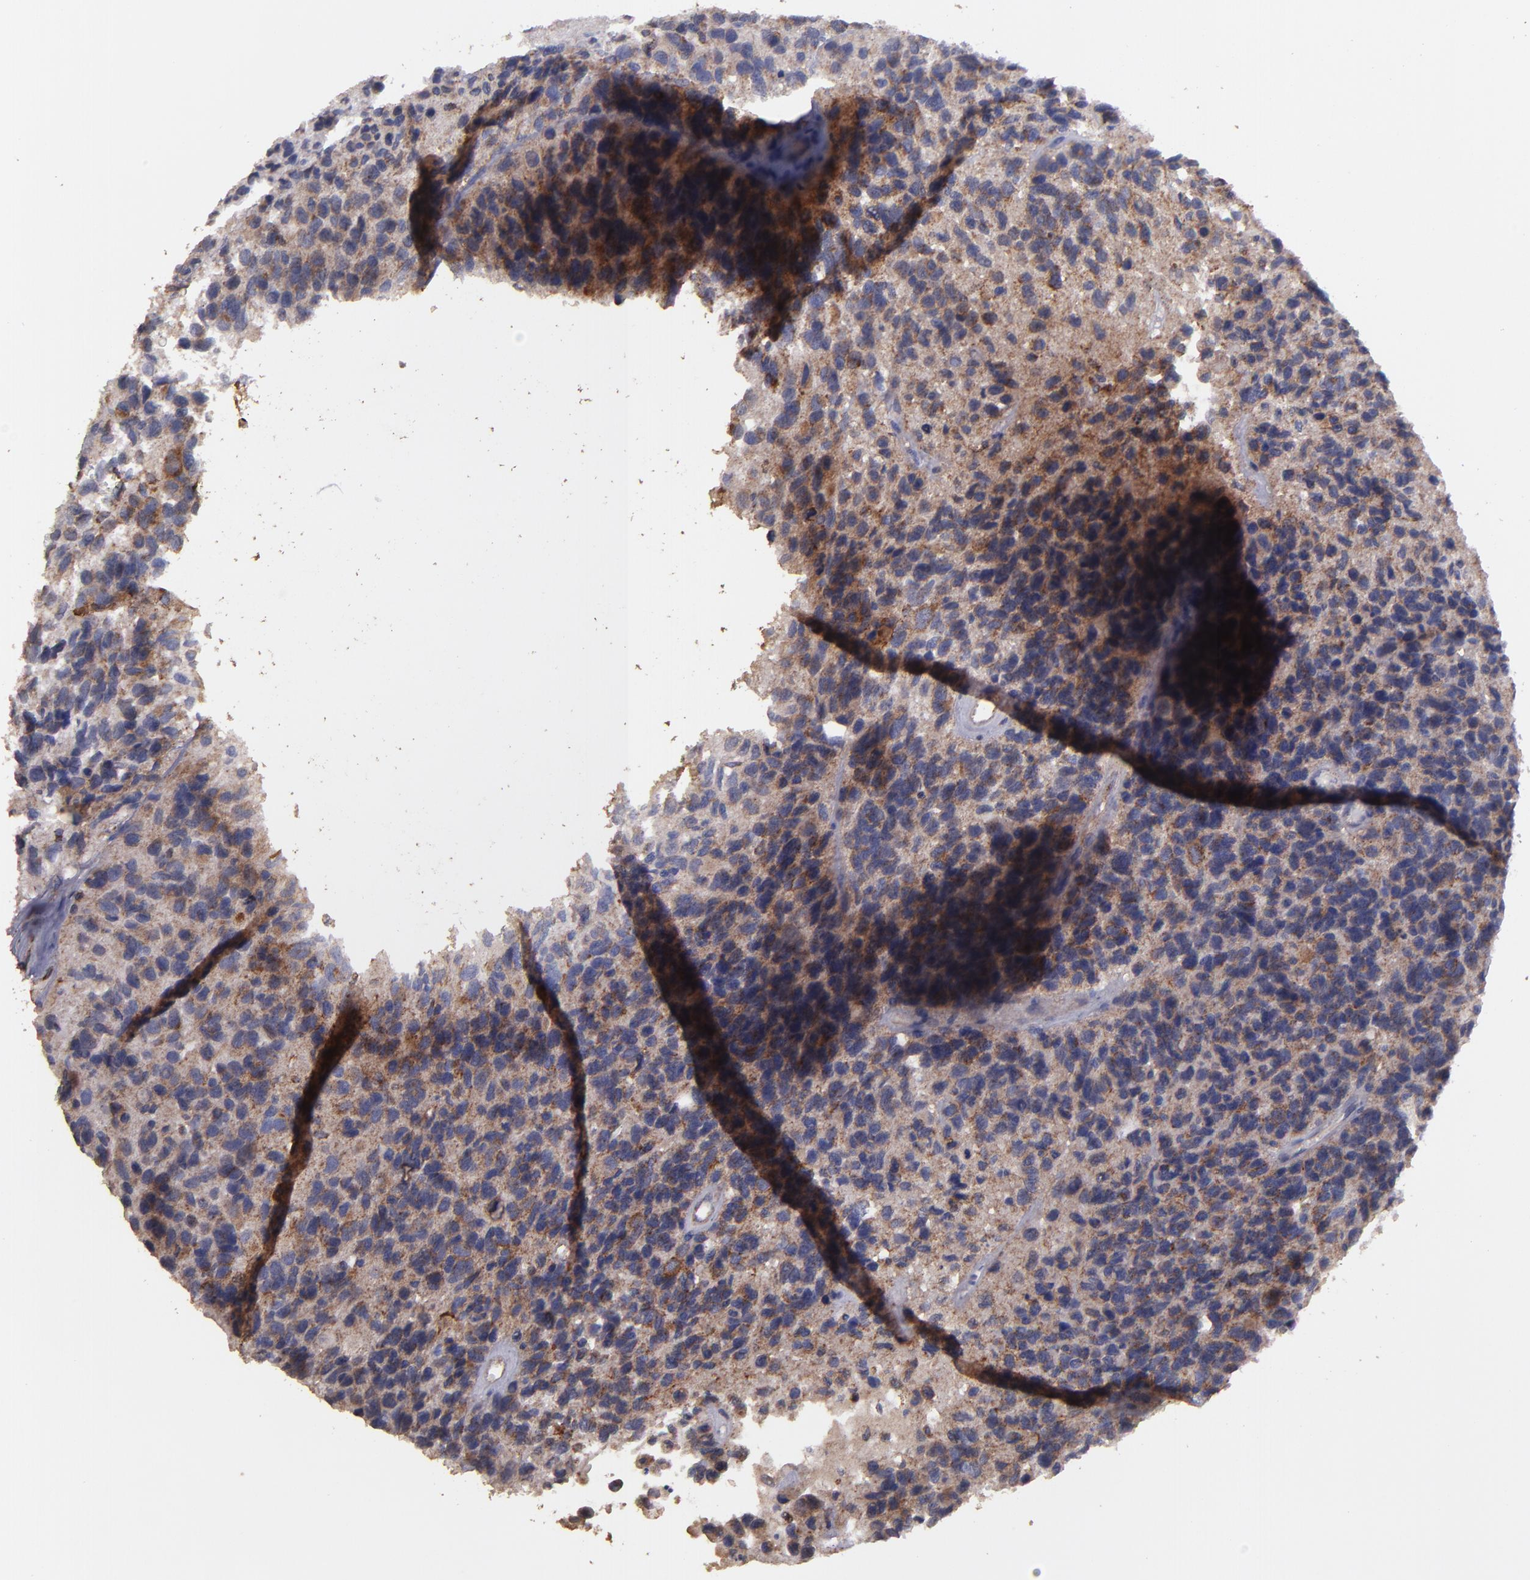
{"staining": {"intensity": "weak", "quantity": ">75%", "location": "cytoplasmic/membranous"}, "tissue": "glioma", "cell_type": "Tumor cells", "image_type": "cancer", "snomed": [{"axis": "morphology", "description": "Glioma, malignant, High grade"}, {"axis": "topography", "description": "Brain"}], "caption": "Brown immunohistochemical staining in malignant glioma (high-grade) shows weak cytoplasmic/membranous positivity in about >75% of tumor cells.", "gene": "CLTA", "patient": {"sex": "male", "age": 77}}